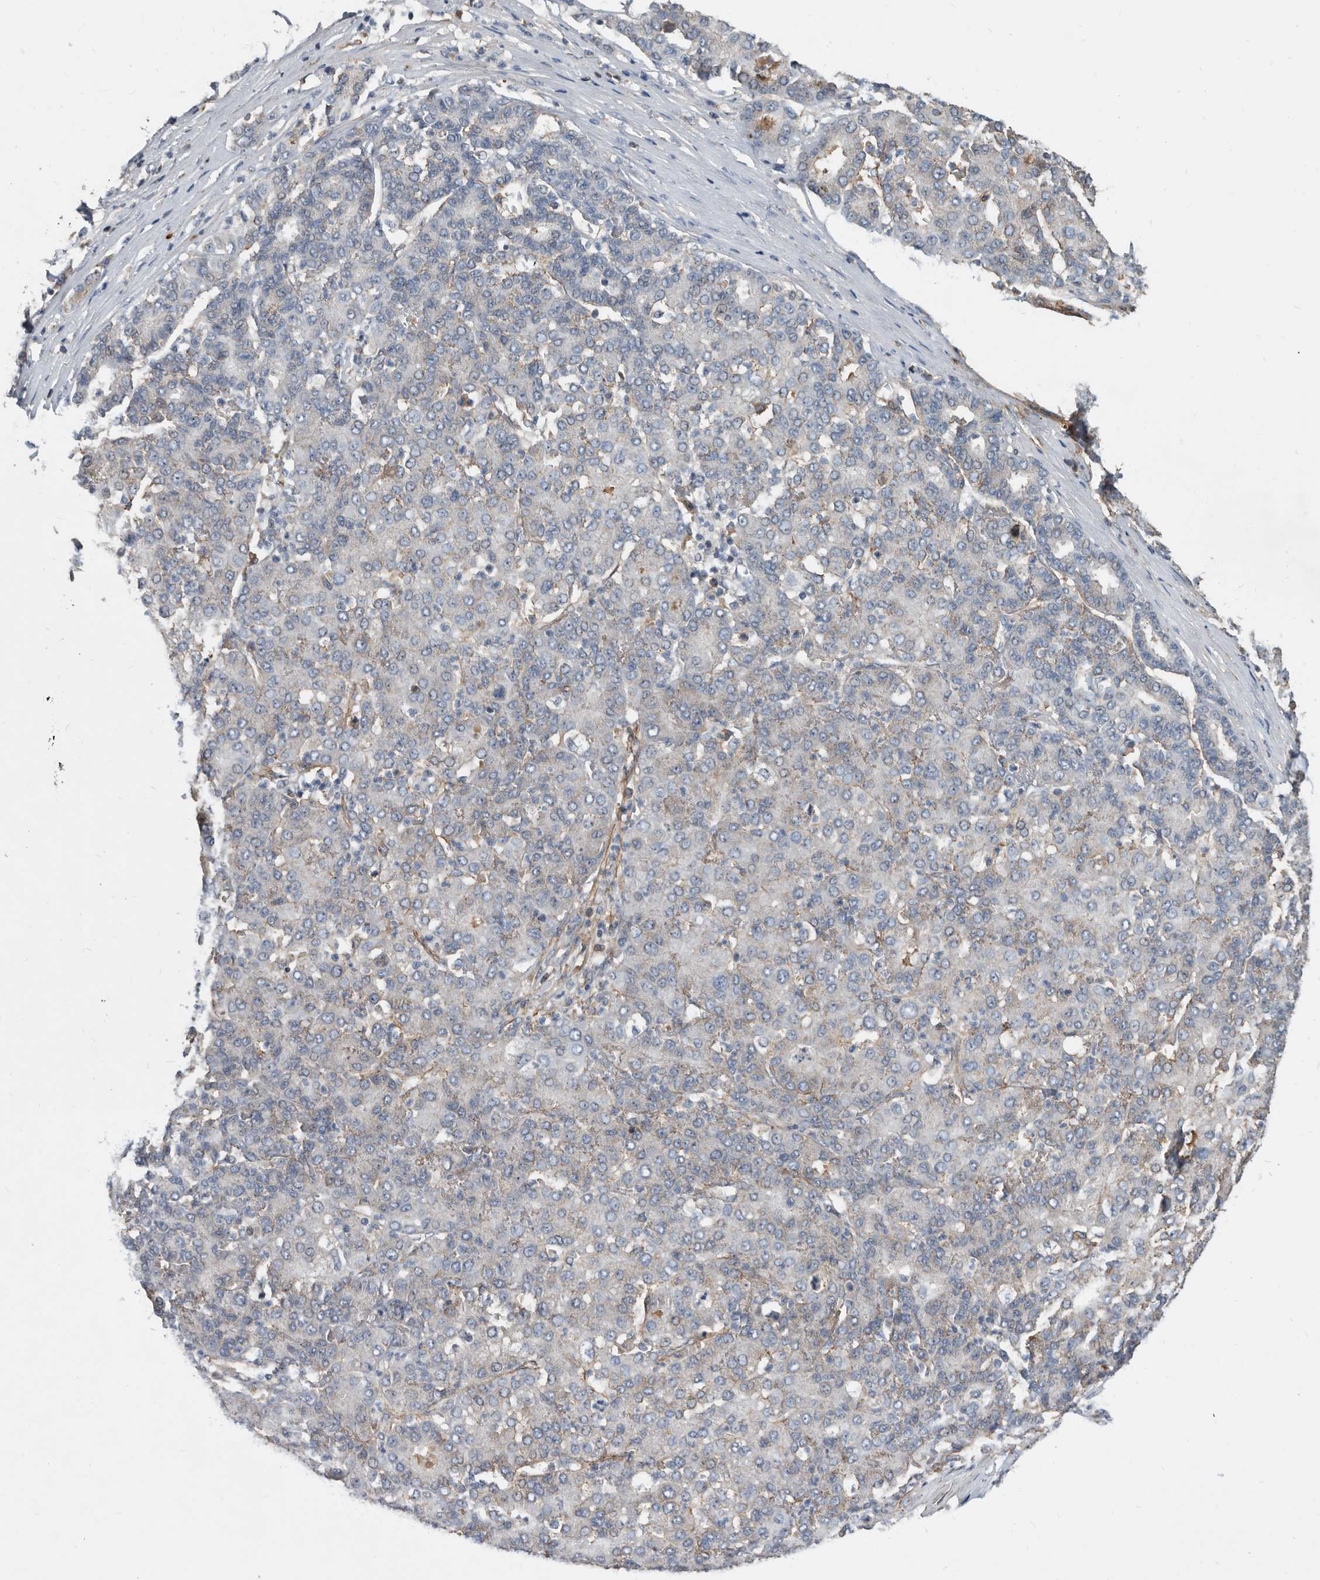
{"staining": {"intensity": "negative", "quantity": "none", "location": "none"}, "tissue": "liver cancer", "cell_type": "Tumor cells", "image_type": "cancer", "snomed": [{"axis": "morphology", "description": "Carcinoma, Hepatocellular, NOS"}, {"axis": "topography", "description": "Liver"}], "caption": "IHC of hepatocellular carcinoma (liver) displays no expression in tumor cells.", "gene": "PI15", "patient": {"sex": "male", "age": 65}}